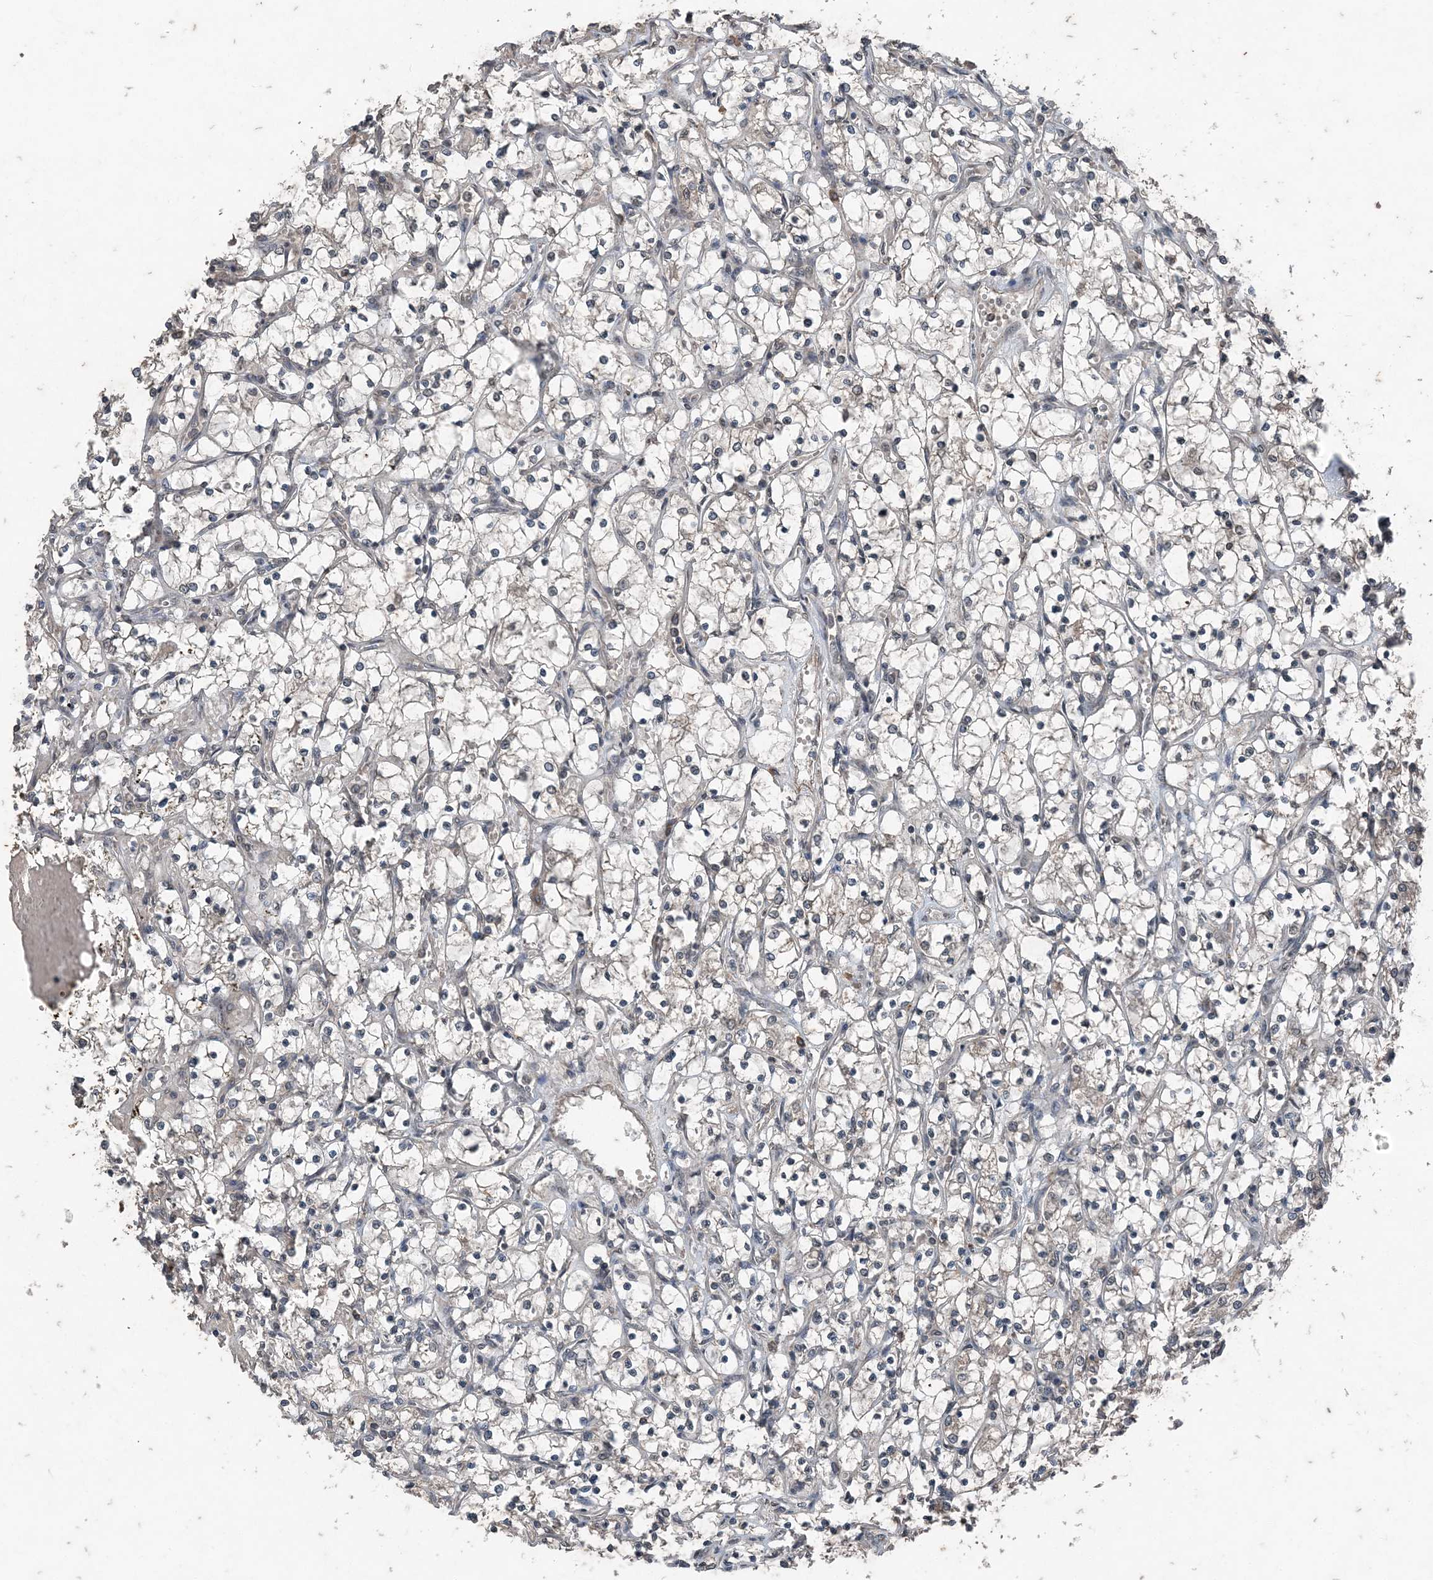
{"staining": {"intensity": "negative", "quantity": "none", "location": "none"}, "tissue": "renal cancer", "cell_type": "Tumor cells", "image_type": "cancer", "snomed": [{"axis": "morphology", "description": "Adenocarcinoma, NOS"}, {"axis": "topography", "description": "Kidney"}], "caption": "Renal adenocarcinoma was stained to show a protein in brown. There is no significant positivity in tumor cells.", "gene": "CFL1", "patient": {"sex": "female", "age": 69}}